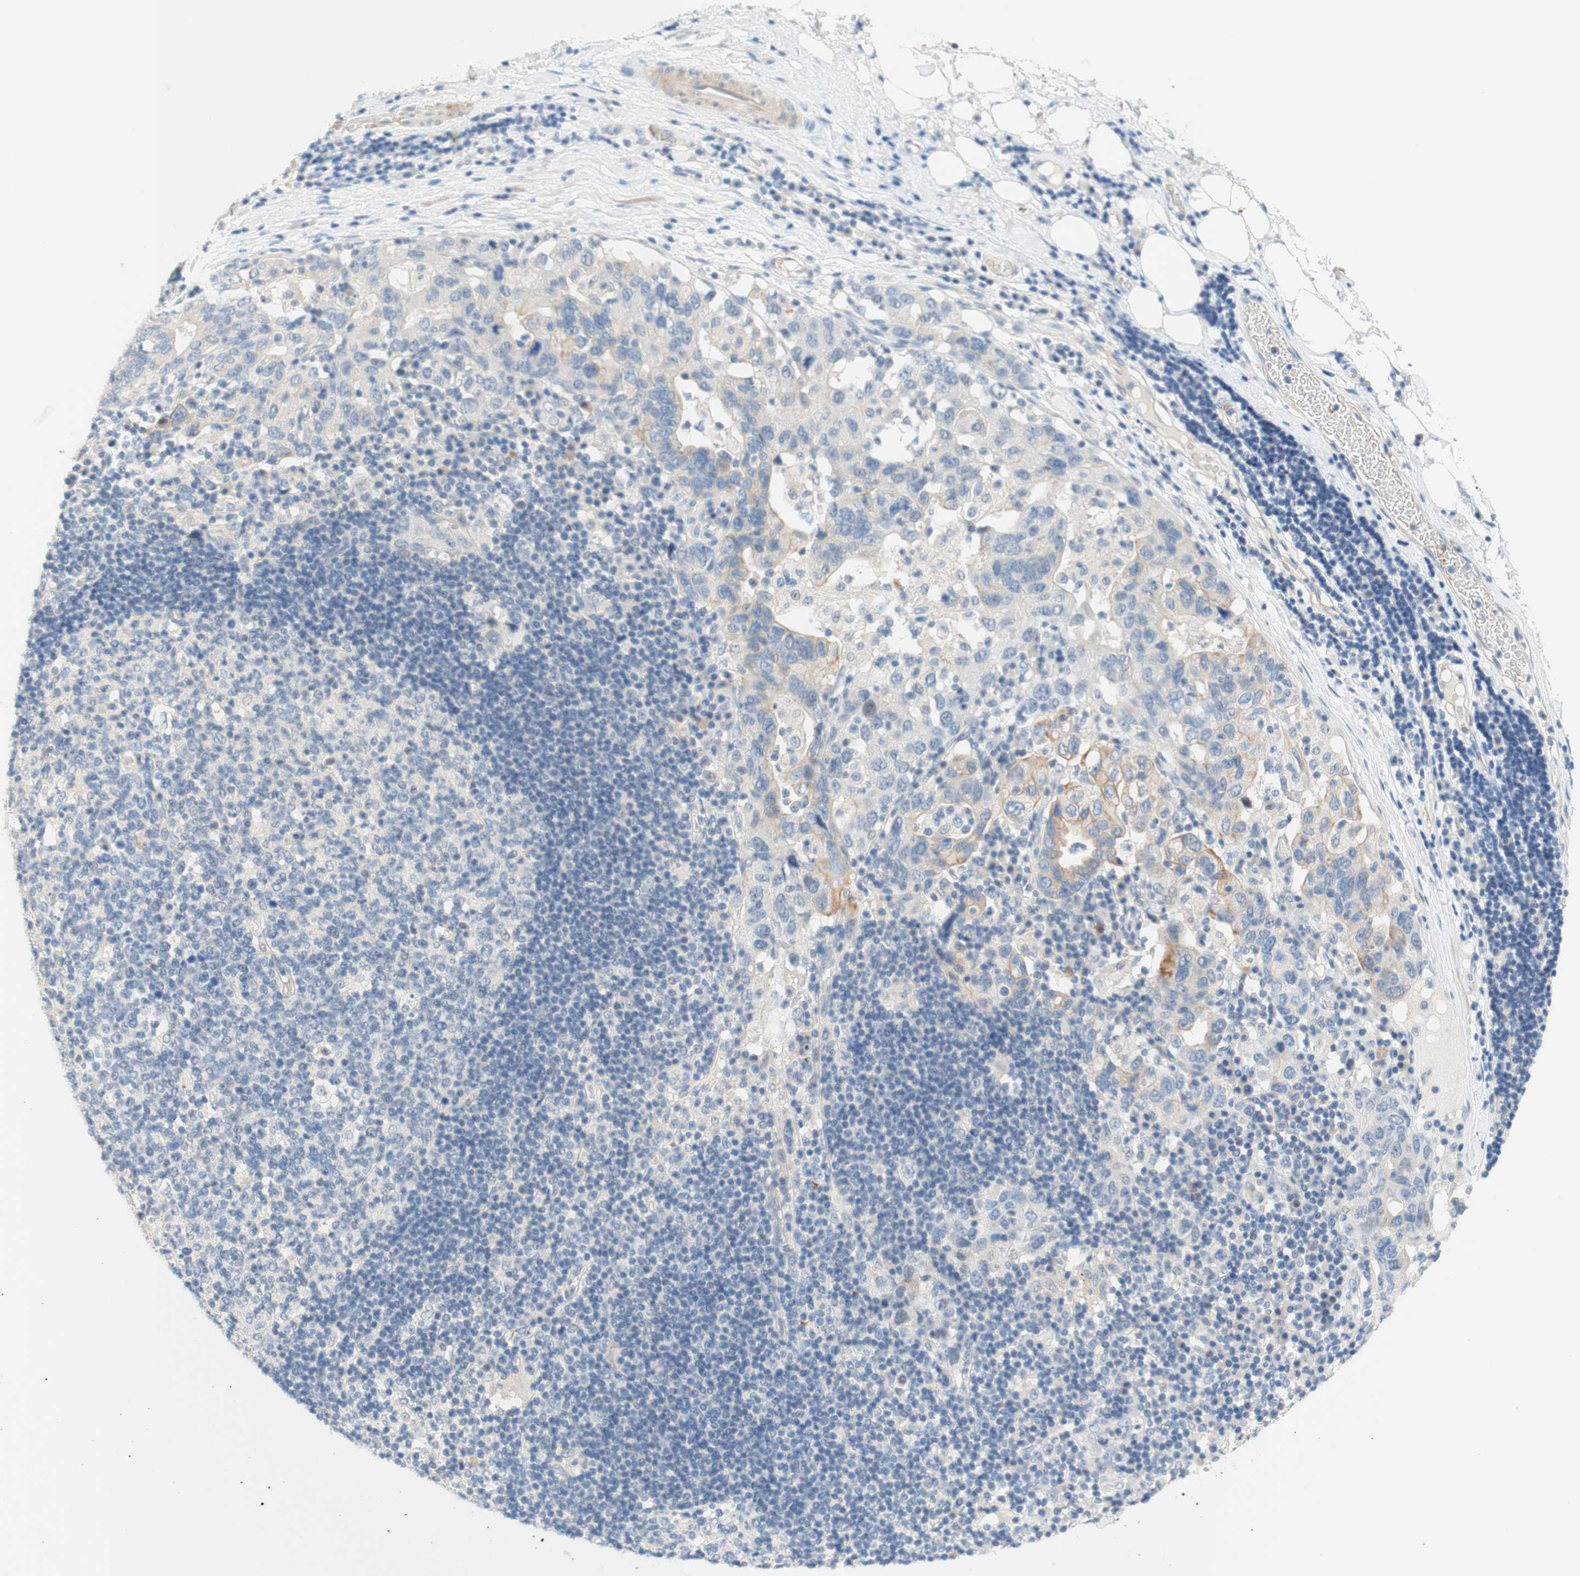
{"staining": {"intensity": "negative", "quantity": "none", "location": "none"}, "tissue": "adipose tissue", "cell_type": "Adipocytes", "image_type": "normal", "snomed": [{"axis": "morphology", "description": "Normal tissue, NOS"}, {"axis": "morphology", "description": "Adenocarcinoma, NOS"}, {"axis": "topography", "description": "Esophagus"}], "caption": "DAB immunohistochemical staining of benign adipose tissue reveals no significant expression in adipocytes.", "gene": "ENTREP2", "patient": {"sex": "male", "age": 62}}